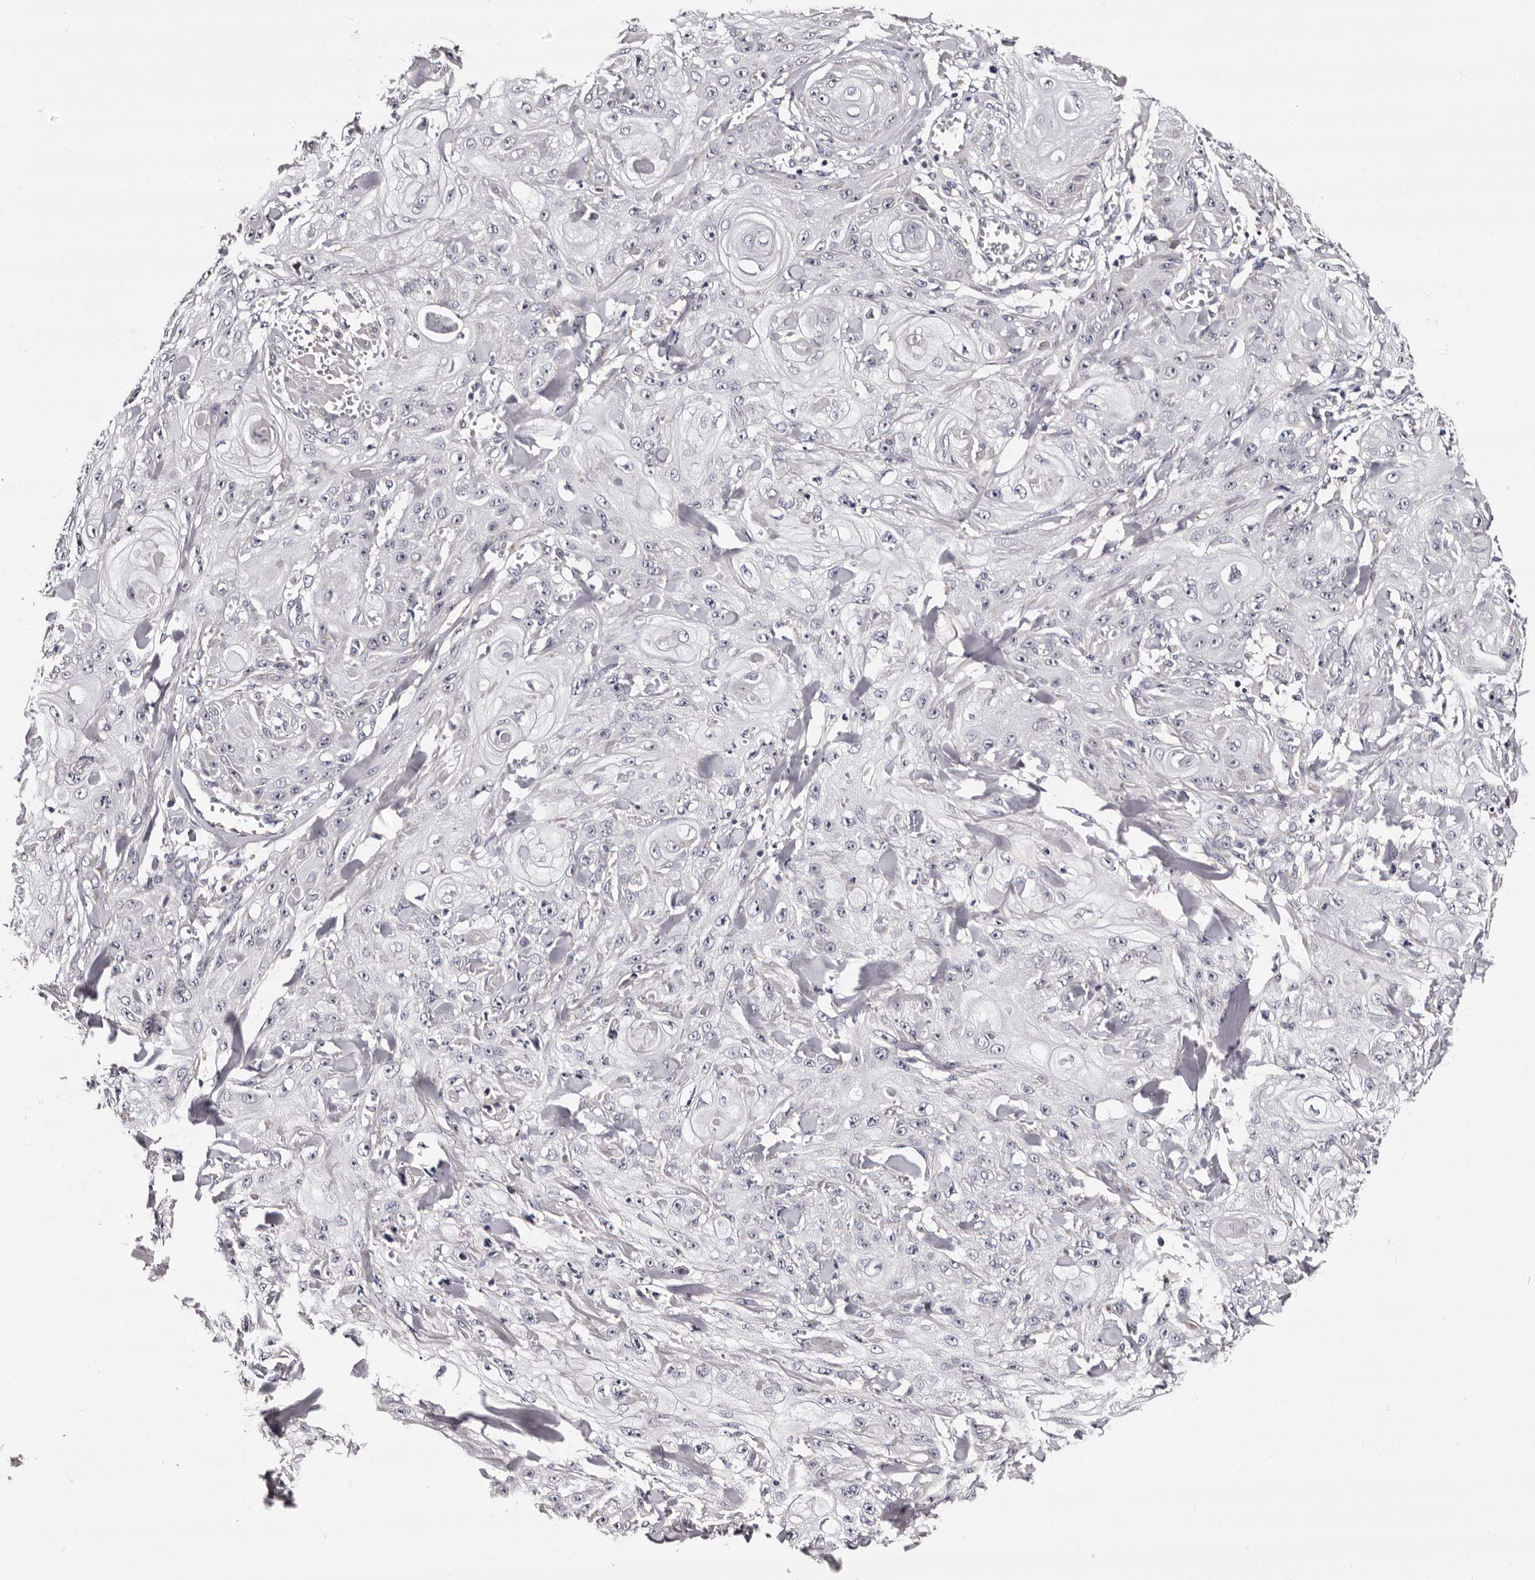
{"staining": {"intensity": "negative", "quantity": "none", "location": "none"}, "tissue": "skin cancer", "cell_type": "Tumor cells", "image_type": "cancer", "snomed": [{"axis": "morphology", "description": "Squamous cell carcinoma, NOS"}, {"axis": "topography", "description": "Skin"}], "caption": "Tumor cells are negative for protein expression in human skin squamous cell carcinoma.", "gene": "TAF4B", "patient": {"sex": "male", "age": 74}}